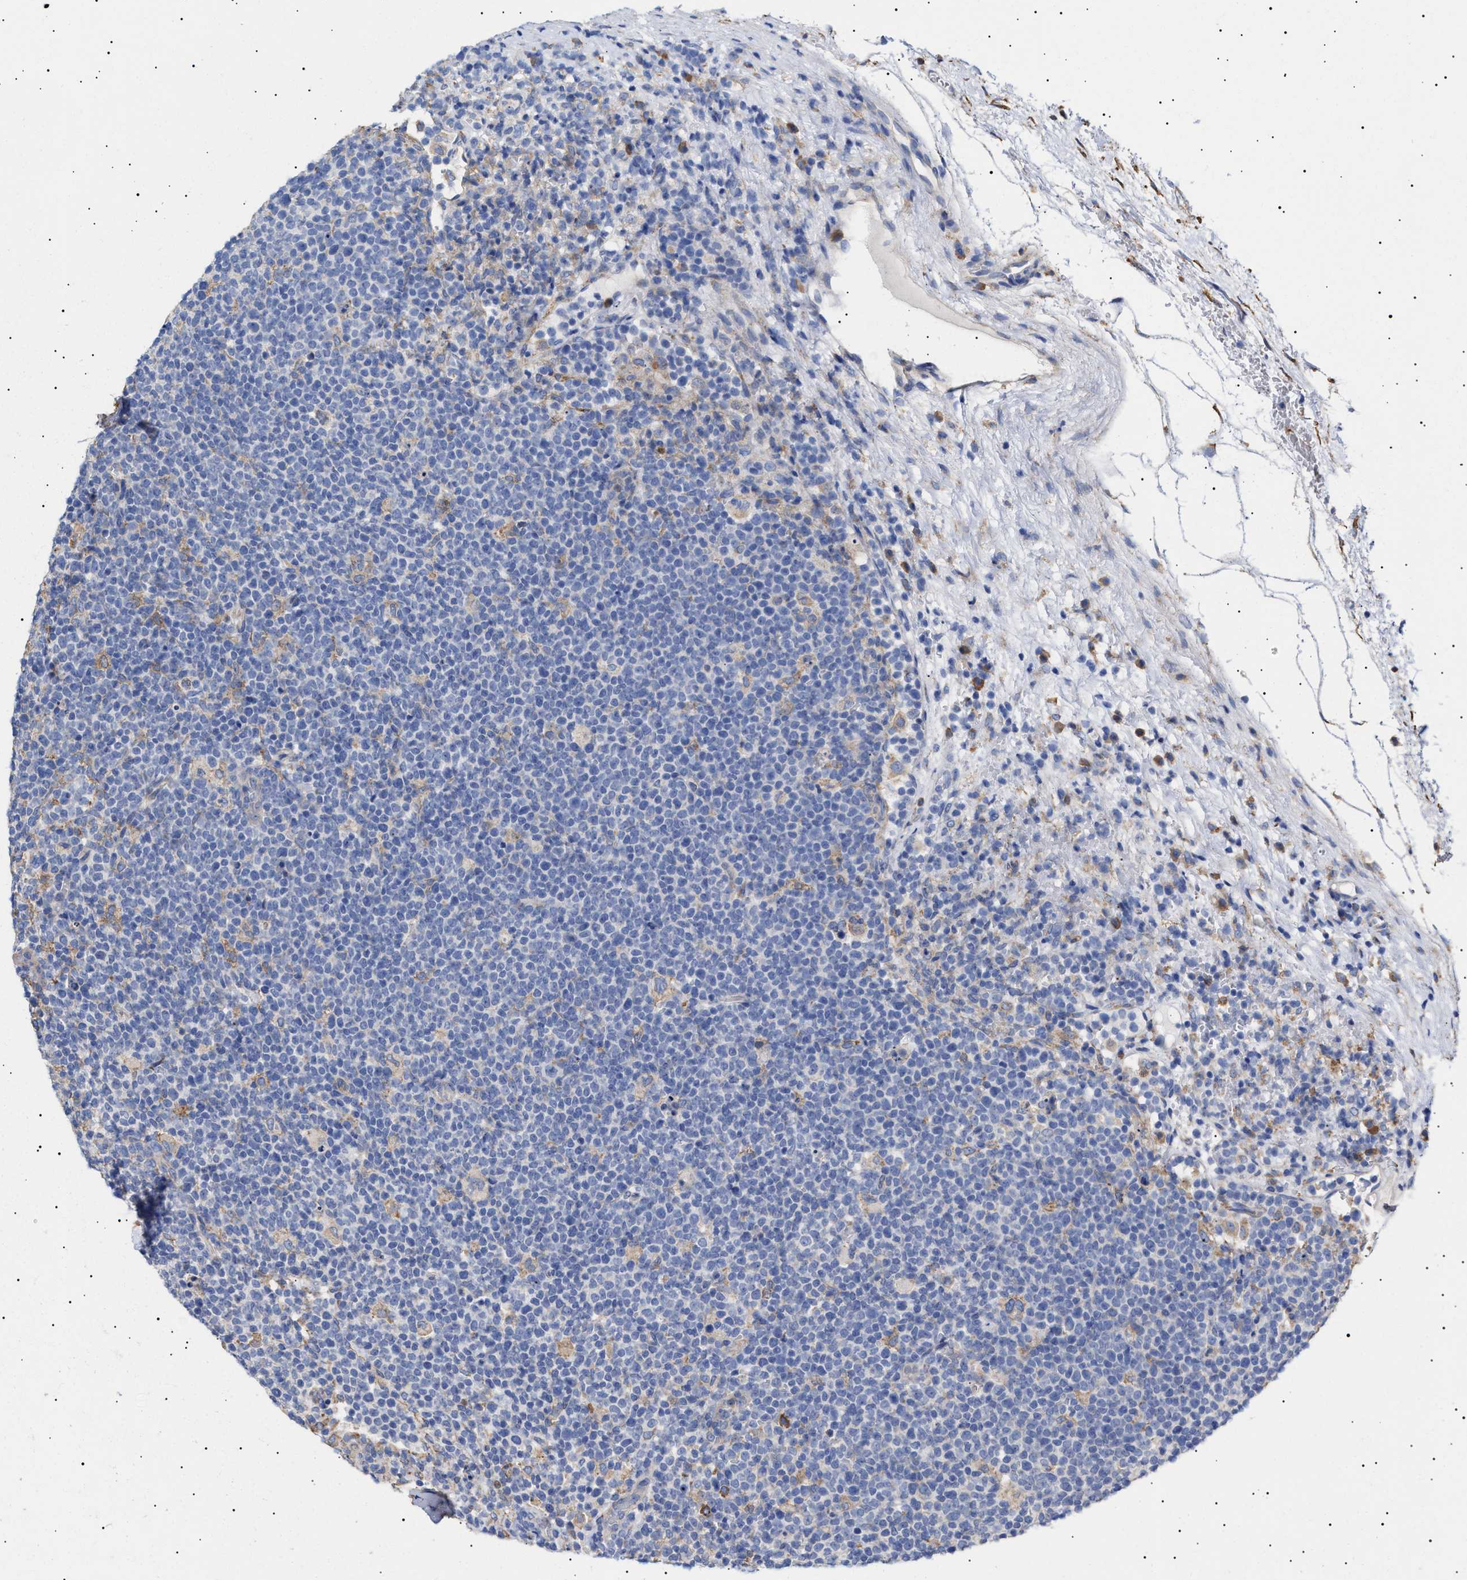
{"staining": {"intensity": "weak", "quantity": "<25%", "location": "cytoplasmic/membranous"}, "tissue": "lymphoma", "cell_type": "Tumor cells", "image_type": "cancer", "snomed": [{"axis": "morphology", "description": "Malignant lymphoma, non-Hodgkin's type, High grade"}, {"axis": "topography", "description": "Lymph node"}], "caption": "This is an immunohistochemistry (IHC) photomicrograph of malignant lymphoma, non-Hodgkin's type (high-grade). There is no expression in tumor cells.", "gene": "ERCC6L2", "patient": {"sex": "male", "age": 61}}